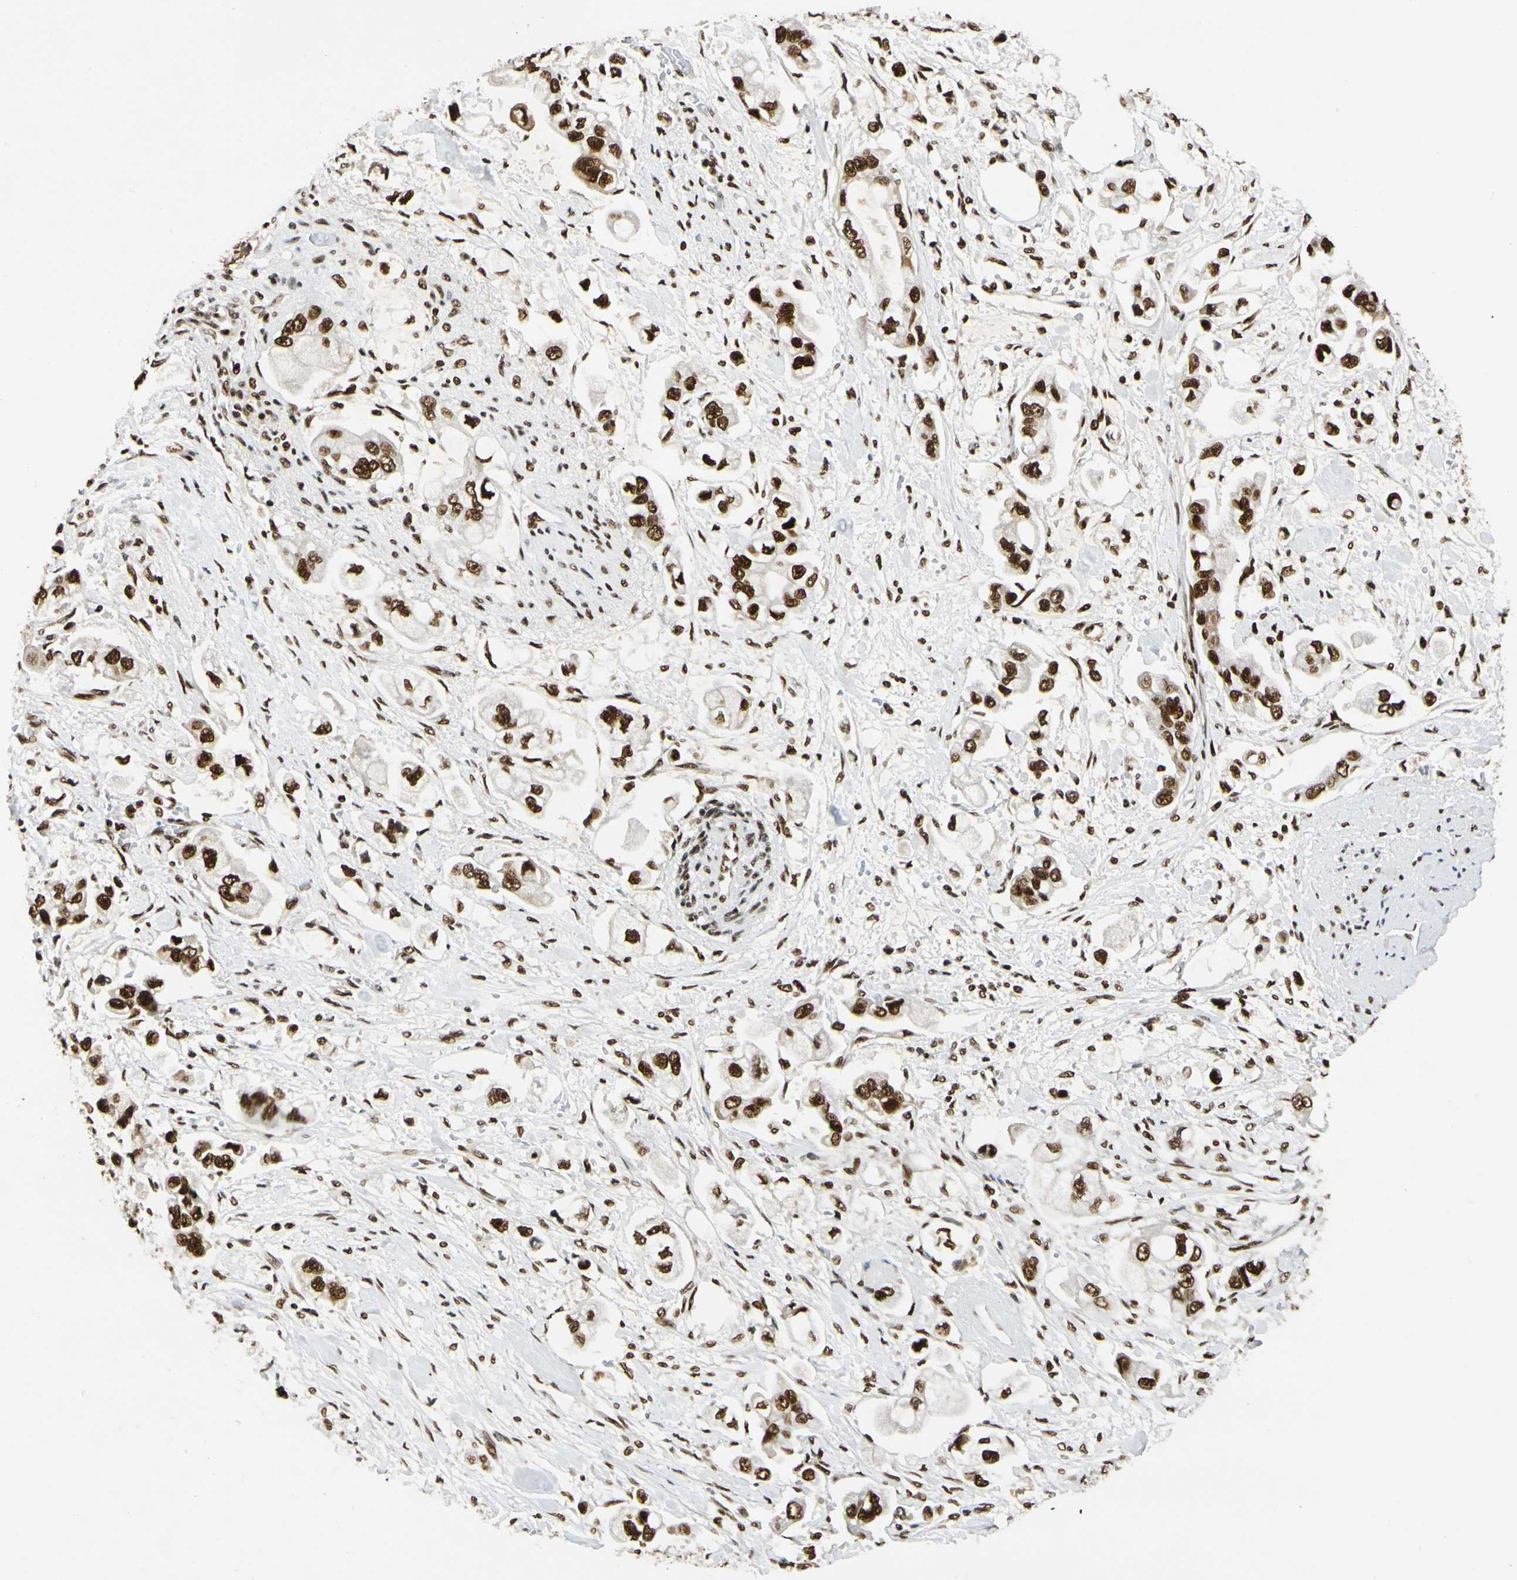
{"staining": {"intensity": "strong", "quantity": ">75%", "location": "nuclear"}, "tissue": "stomach cancer", "cell_type": "Tumor cells", "image_type": "cancer", "snomed": [{"axis": "morphology", "description": "Adenocarcinoma, NOS"}, {"axis": "topography", "description": "Stomach"}], "caption": "This is an image of immunohistochemistry (IHC) staining of stomach adenocarcinoma, which shows strong staining in the nuclear of tumor cells.", "gene": "CDK12", "patient": {"sex": "male", "age": 62}}